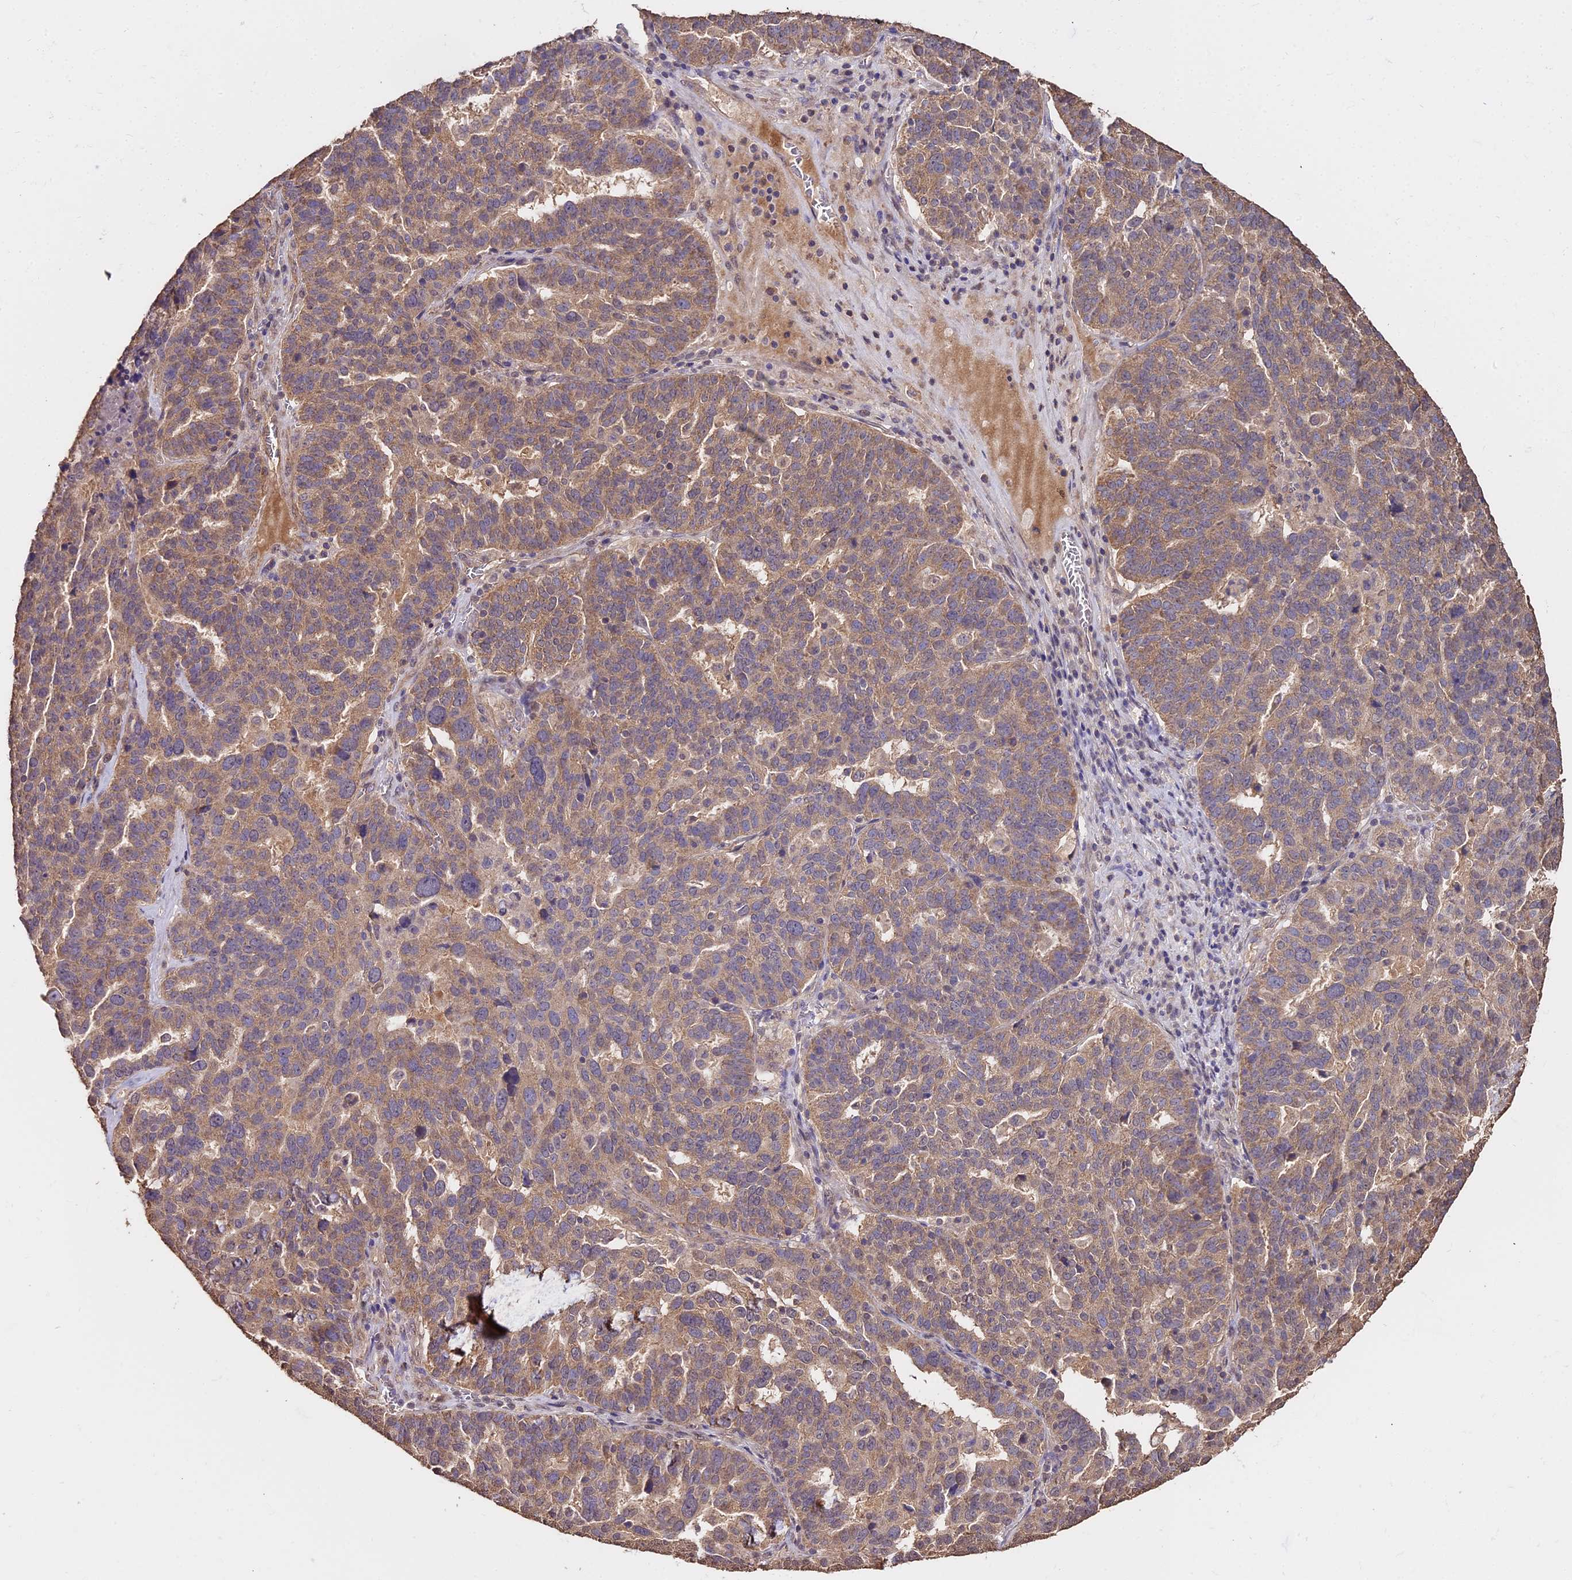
{"staining": {"intensity": "moderate", "quantity": ">75%", "location": "cytoplasmic/membranous"}, "tissue": "ovarian cancer", "cell_type": "Tumor cells", "image_type": "cancer", "snomed": [{"axis": "morphology", "description": "Cystadenocarcinoma, serous, NOS"}, {"axis": "topography", "description": "Ovary"}], "caption": "A micrograph showing moderate cytoplasmic/membranous positivity in about >75% of tumor cells in ovarian serous cystadenocarcinoma, as visualized by brown immunohistochemical staining.", "gene": "METTL13", "patient": {"sex": "female", "age": 59}}